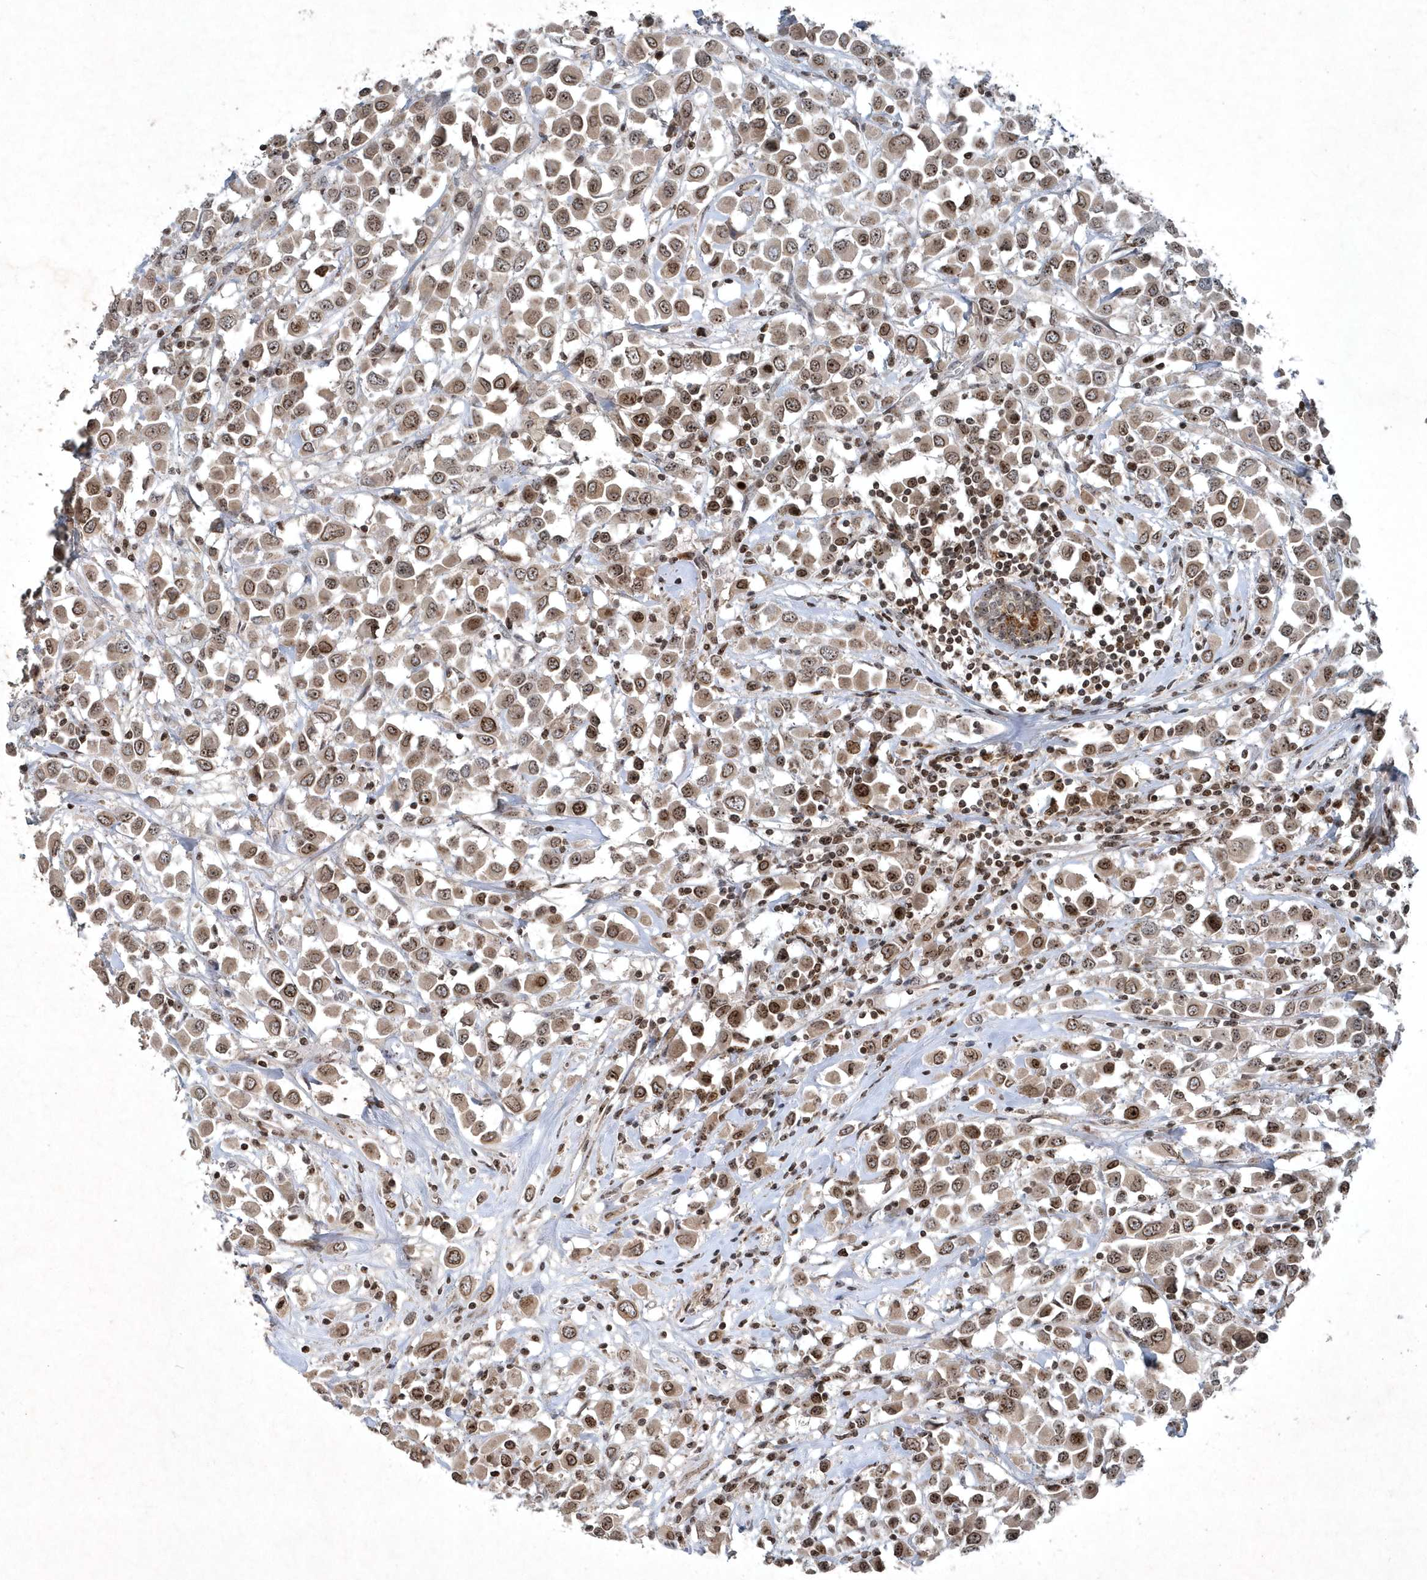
{"staining": {"intensity": "moderate", "quantity": ">75%", "location": "nuclear"}, "tissue": "breast cancer", "cell_type": "Tumor cells", "image_type": "cancer", "snomed": [{"axis": "morphology", "description": "Duct carcinoma"}, {"axis": "topography", "description": "Breast"}], "caption": "IHC histopathology image of neoplastic tissue: intraductal carcinoma (breast) stained using immunohistochemistry (IHC) displays medium levels of moderate protein expression localized specifically in the nuclear of tumor cells, appearing as a nuclear brown color.", "gene": "QTRT2", "patient": {"sex": "female", "age": 61}}